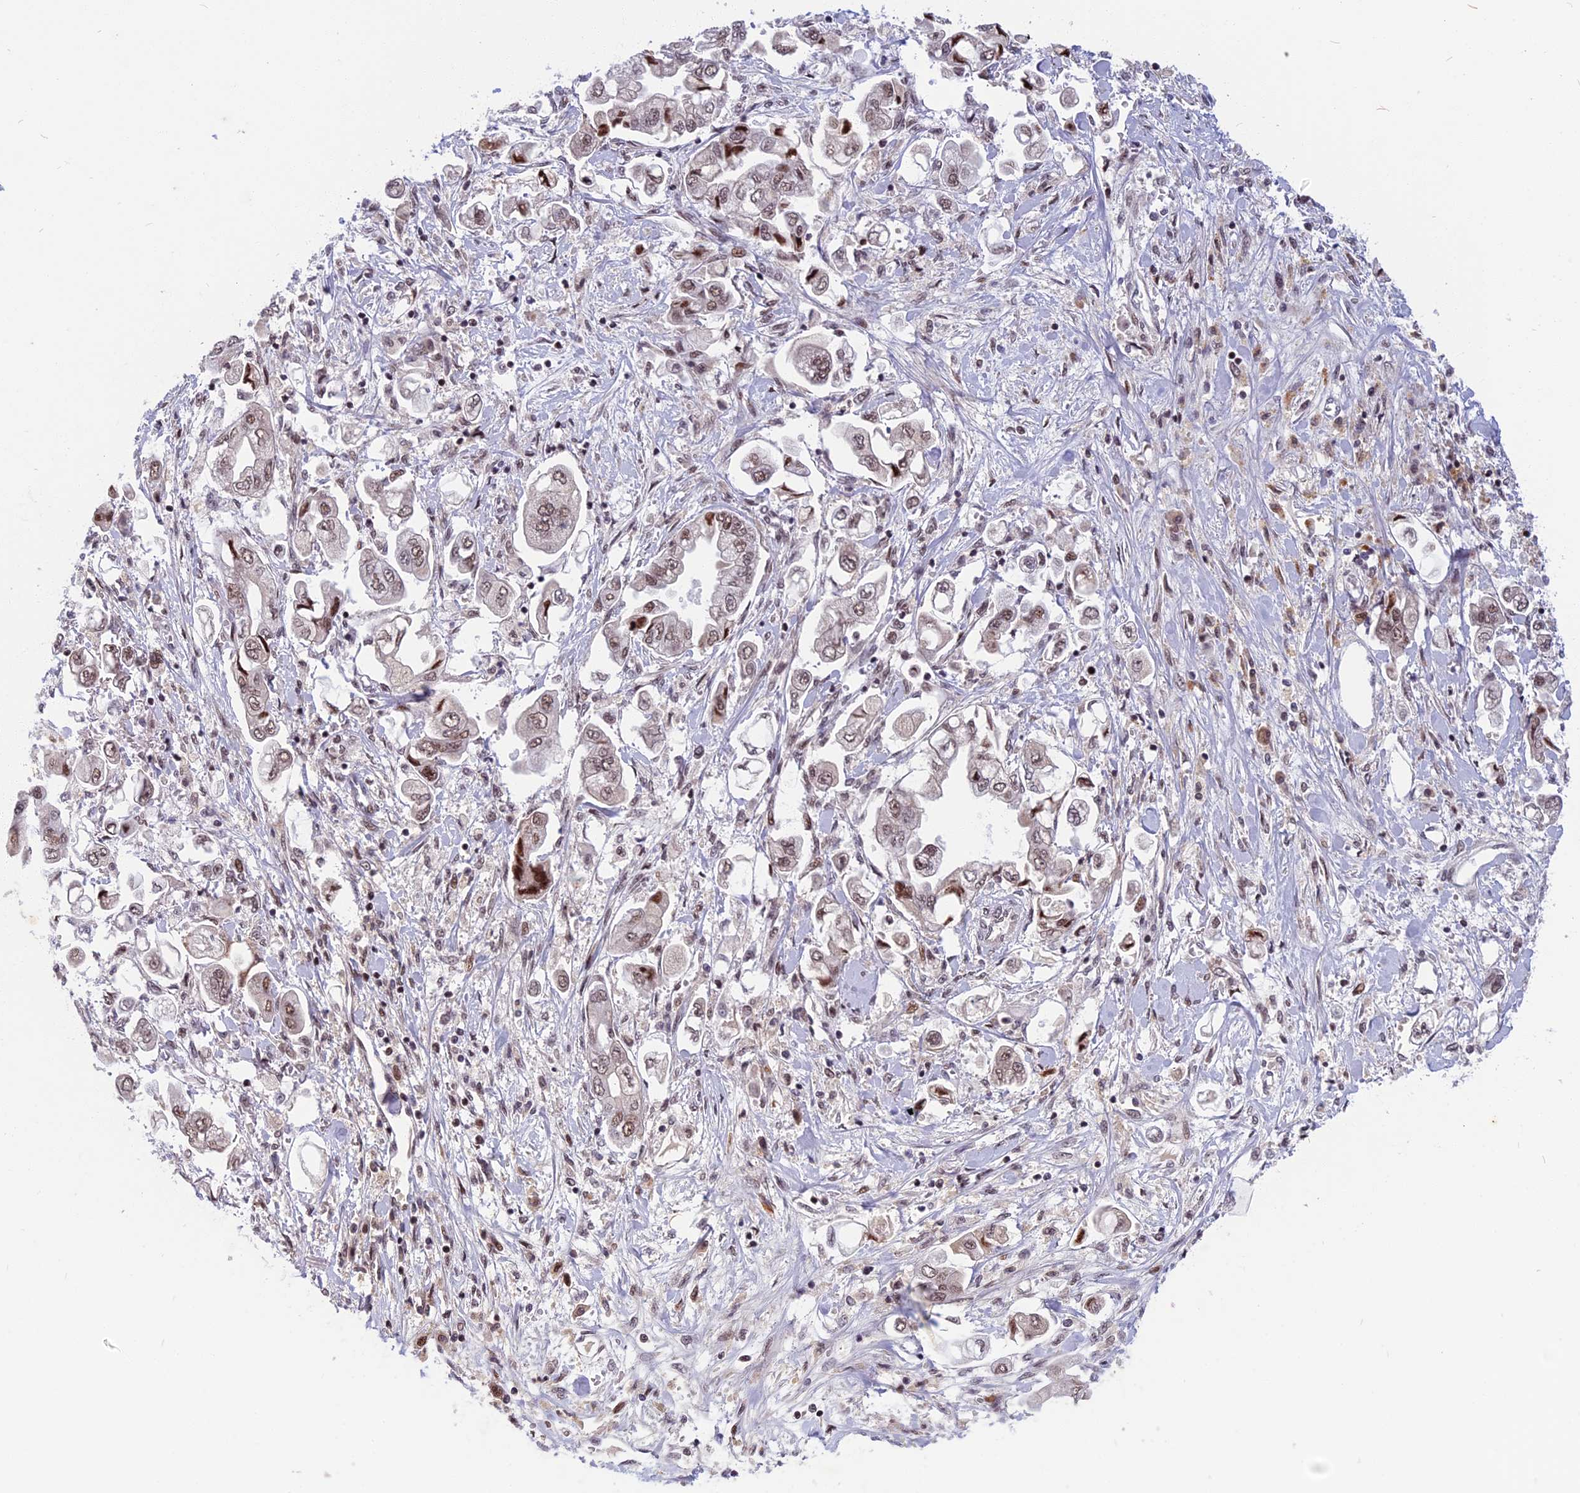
{"staining": {"intensity": "weak", "quantity": ">75%", "location": "nuclear"}, "tissue": "stomach cancer", "cell_type": "Tumor cells", "image_type": "cancer", "snomed": [{"axis": "morphology", "description": "Adenocarcinoma, NOS"}, {"axis": "topography", "description": "Stomach"}], "caption": "Immunohistochemical staining of human adenocarcinoma (stomach) reveals low levels of weak nuclear protein staining in approximately >75% of tumor cells. (Stains: DAB (3,3'-diaminobenzidine) in brown, nuclei in blue, Microscopy: brightfield microscopy at high magnification).", "gene": "CDC7", "patient": {"sex": "male", "age": 62}}